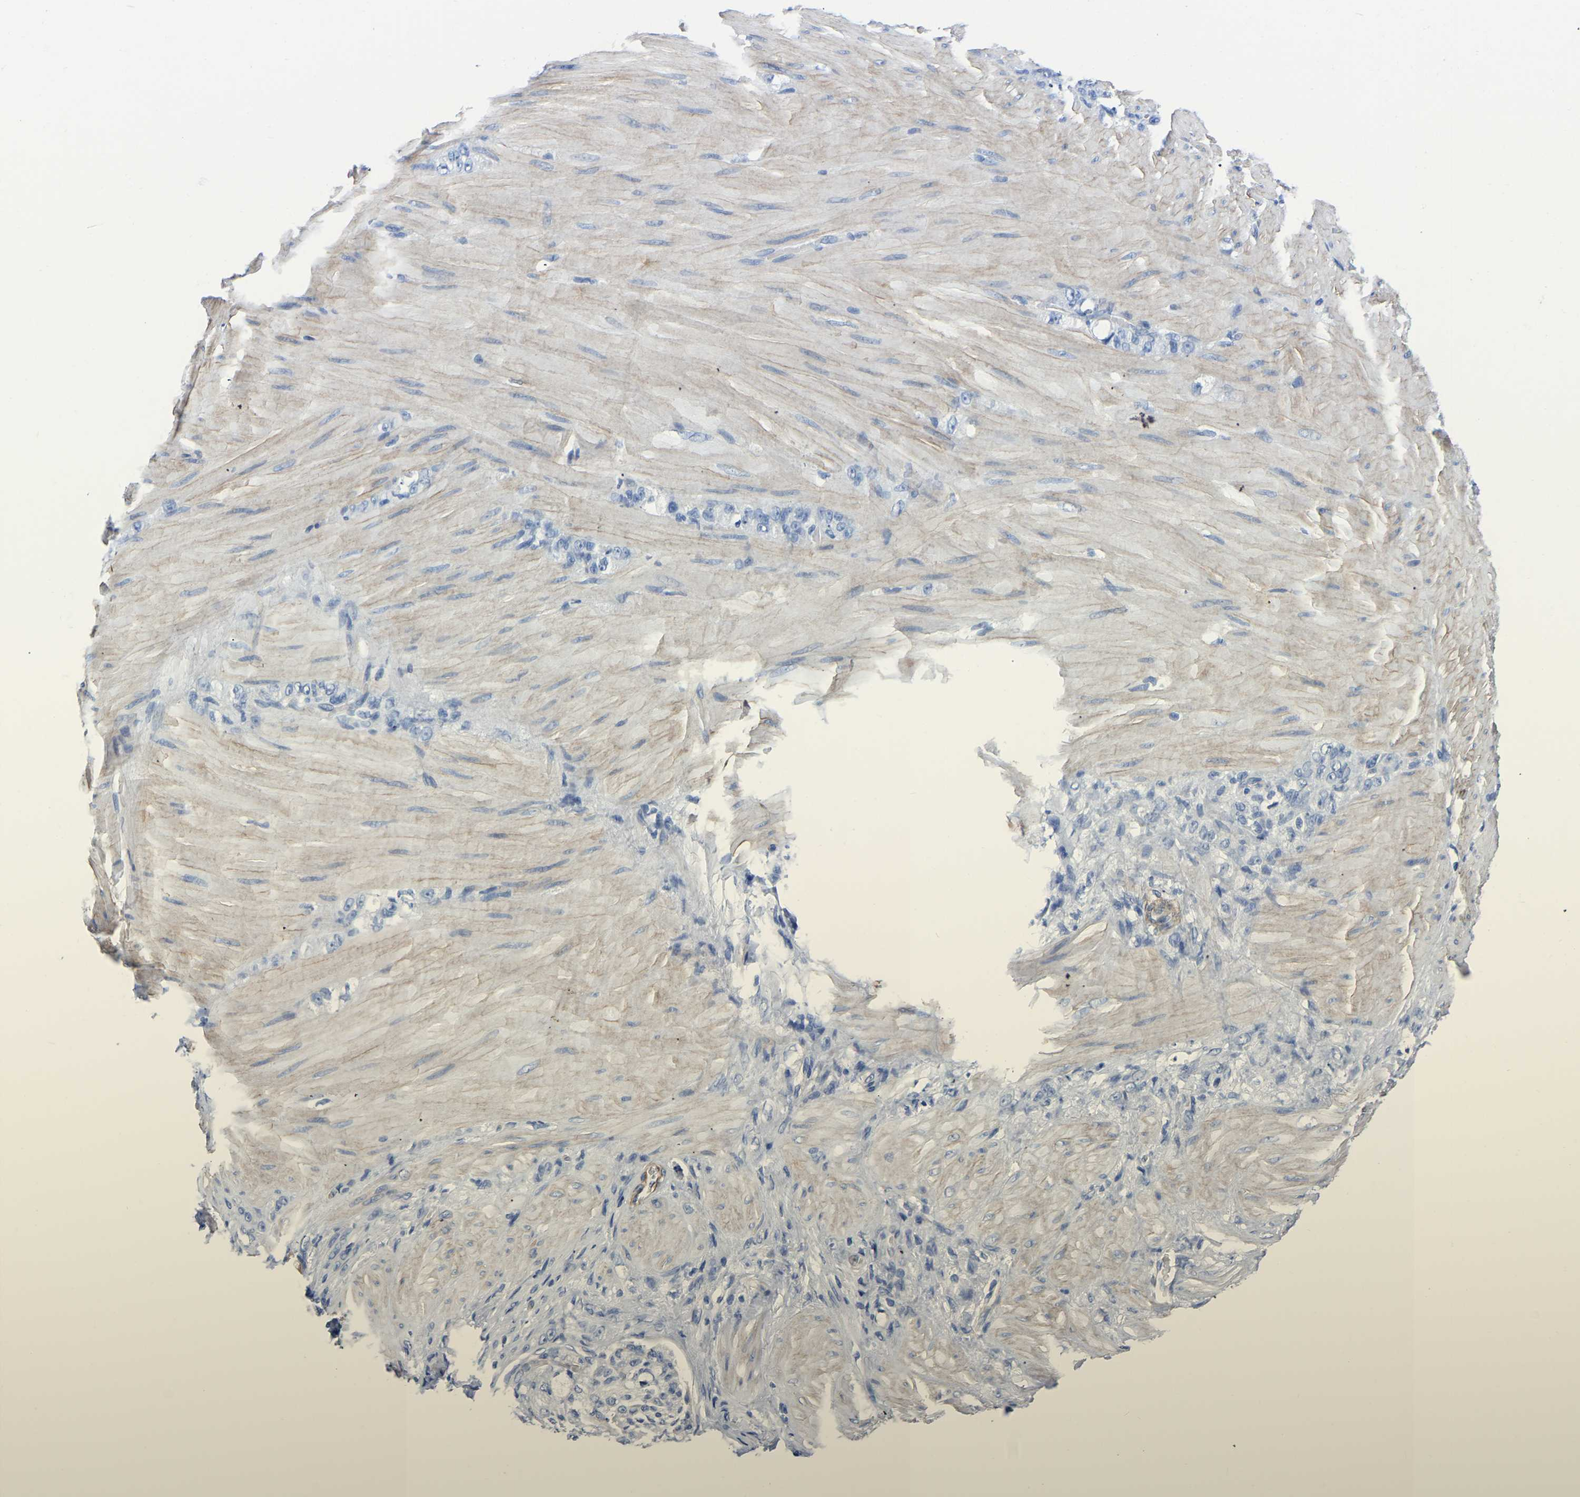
{"staining": {"intensity": "negative", "quantity": "none", "location": "none"}, "tissue": "stomach cancer", "cell_type": "Tumor cells", "image_type": "cancer", "snomed": [{"axis": "morphology", "description": "Normal tissue, NOS"}, {"axis": "morphology", "description": "Adenocarcinoma, NOS"}, {"axis": "topography", "description": "Stomach"}], "caption": "Stomach cancer was stained to show a protein in brown. There is no significant staining in tumor cells.", "gene": "SLC45A3", "patient": {"sex": "male", "age": 82}}